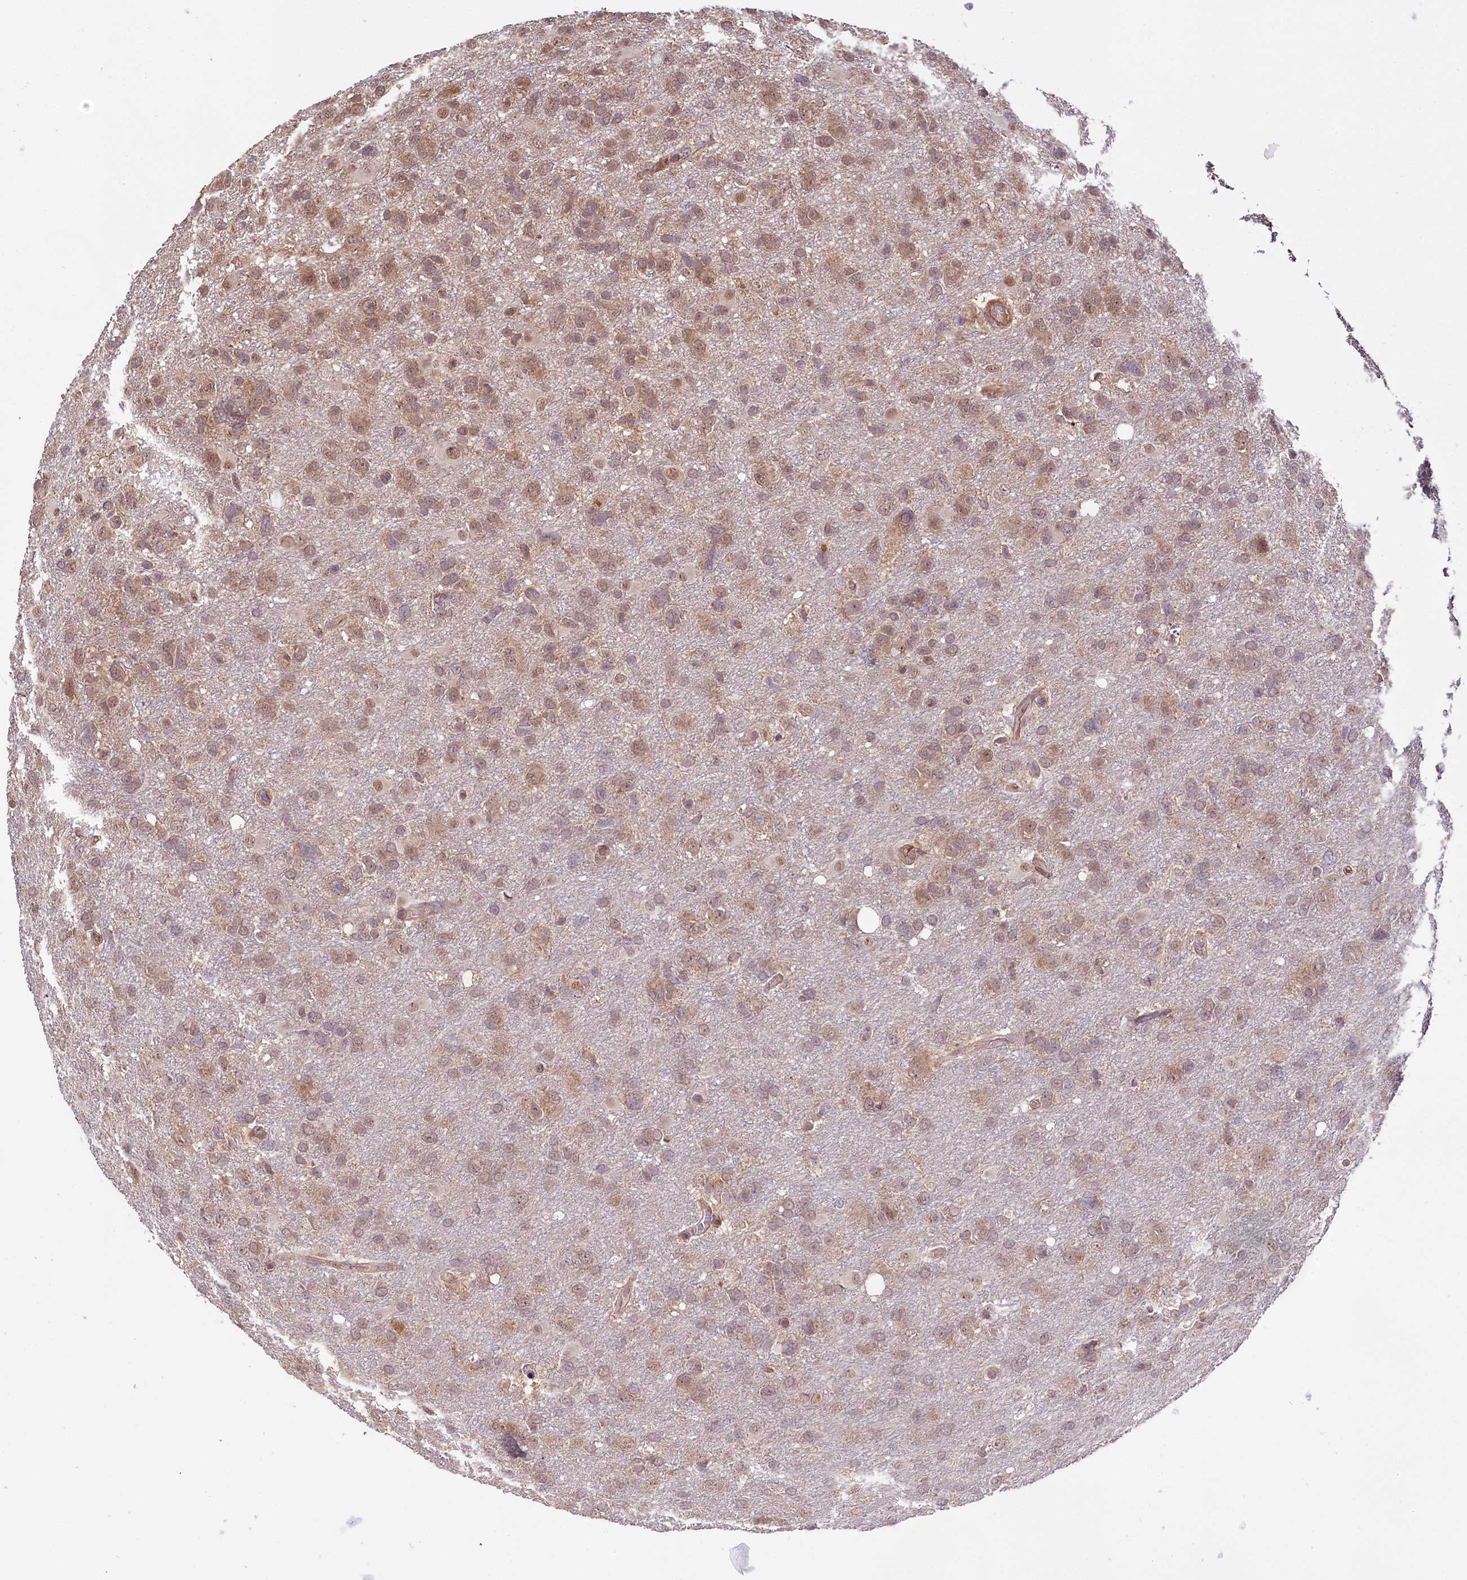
{"staining": {"intensity": "weak", "quantity": "25%-75%", "location": "cytoplasmic/membranous,nuclear"}, "tissue": "glioma", "cell_type": "Tumor cells", "image_type": "cancer", "snomed": [{"axis": "morphology", "description": "Glioma, malignant, High grade"}, {"axis": "topography", "description": "Brain"}], "caption": "The immunohistochemical stain highlights weak cytoplasmic/membranous and nuclear expression in tumor cells of malignant glioma (high-grade) tissue. (Brightfield microscopy of DAB IHC at high magnification).", "gene": "SKIDA1", "patient": {"sex": "male", "age": 61}}